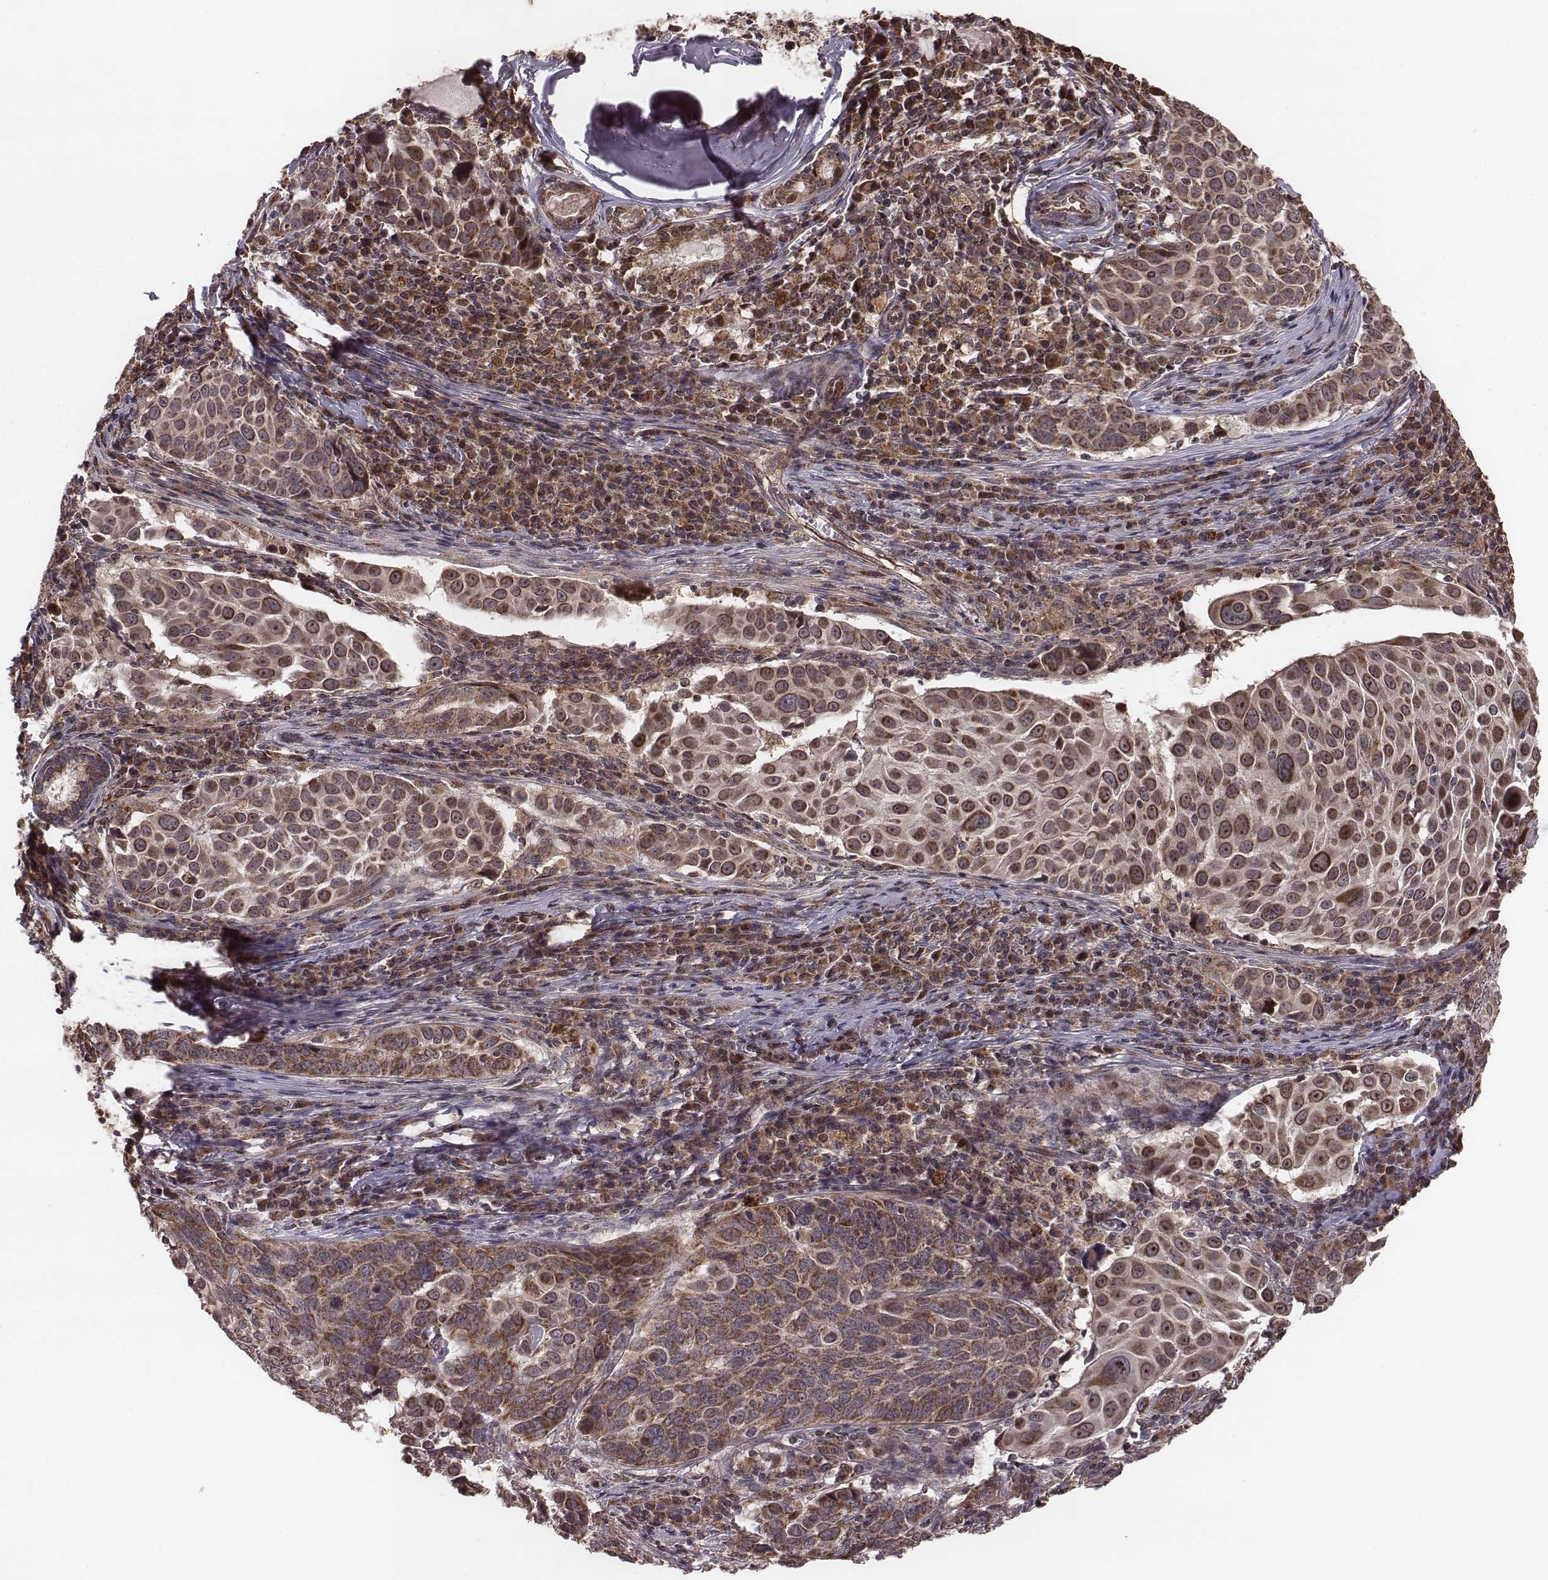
{"staining": {"intensity": "strong", "quantity": ">75%", "location": "cytoplasmic/membranous"}, "tissue": "lung cancer", "cell_type": "Tumor cells", "image_type": "cancer", "snomed": [{"axis": "morphology", "description": "Squamous cell carcinoma, NOS"}, {"axis": "topography", "description": "Lung"}], "caption": "The image shows a brown stain indicating the presence of a protein in the cytoplasmic/membranous of tumor cells in lung cancer.", "gene": "ZDHHC21", "patient": {"sex": "male", "age": 57}}